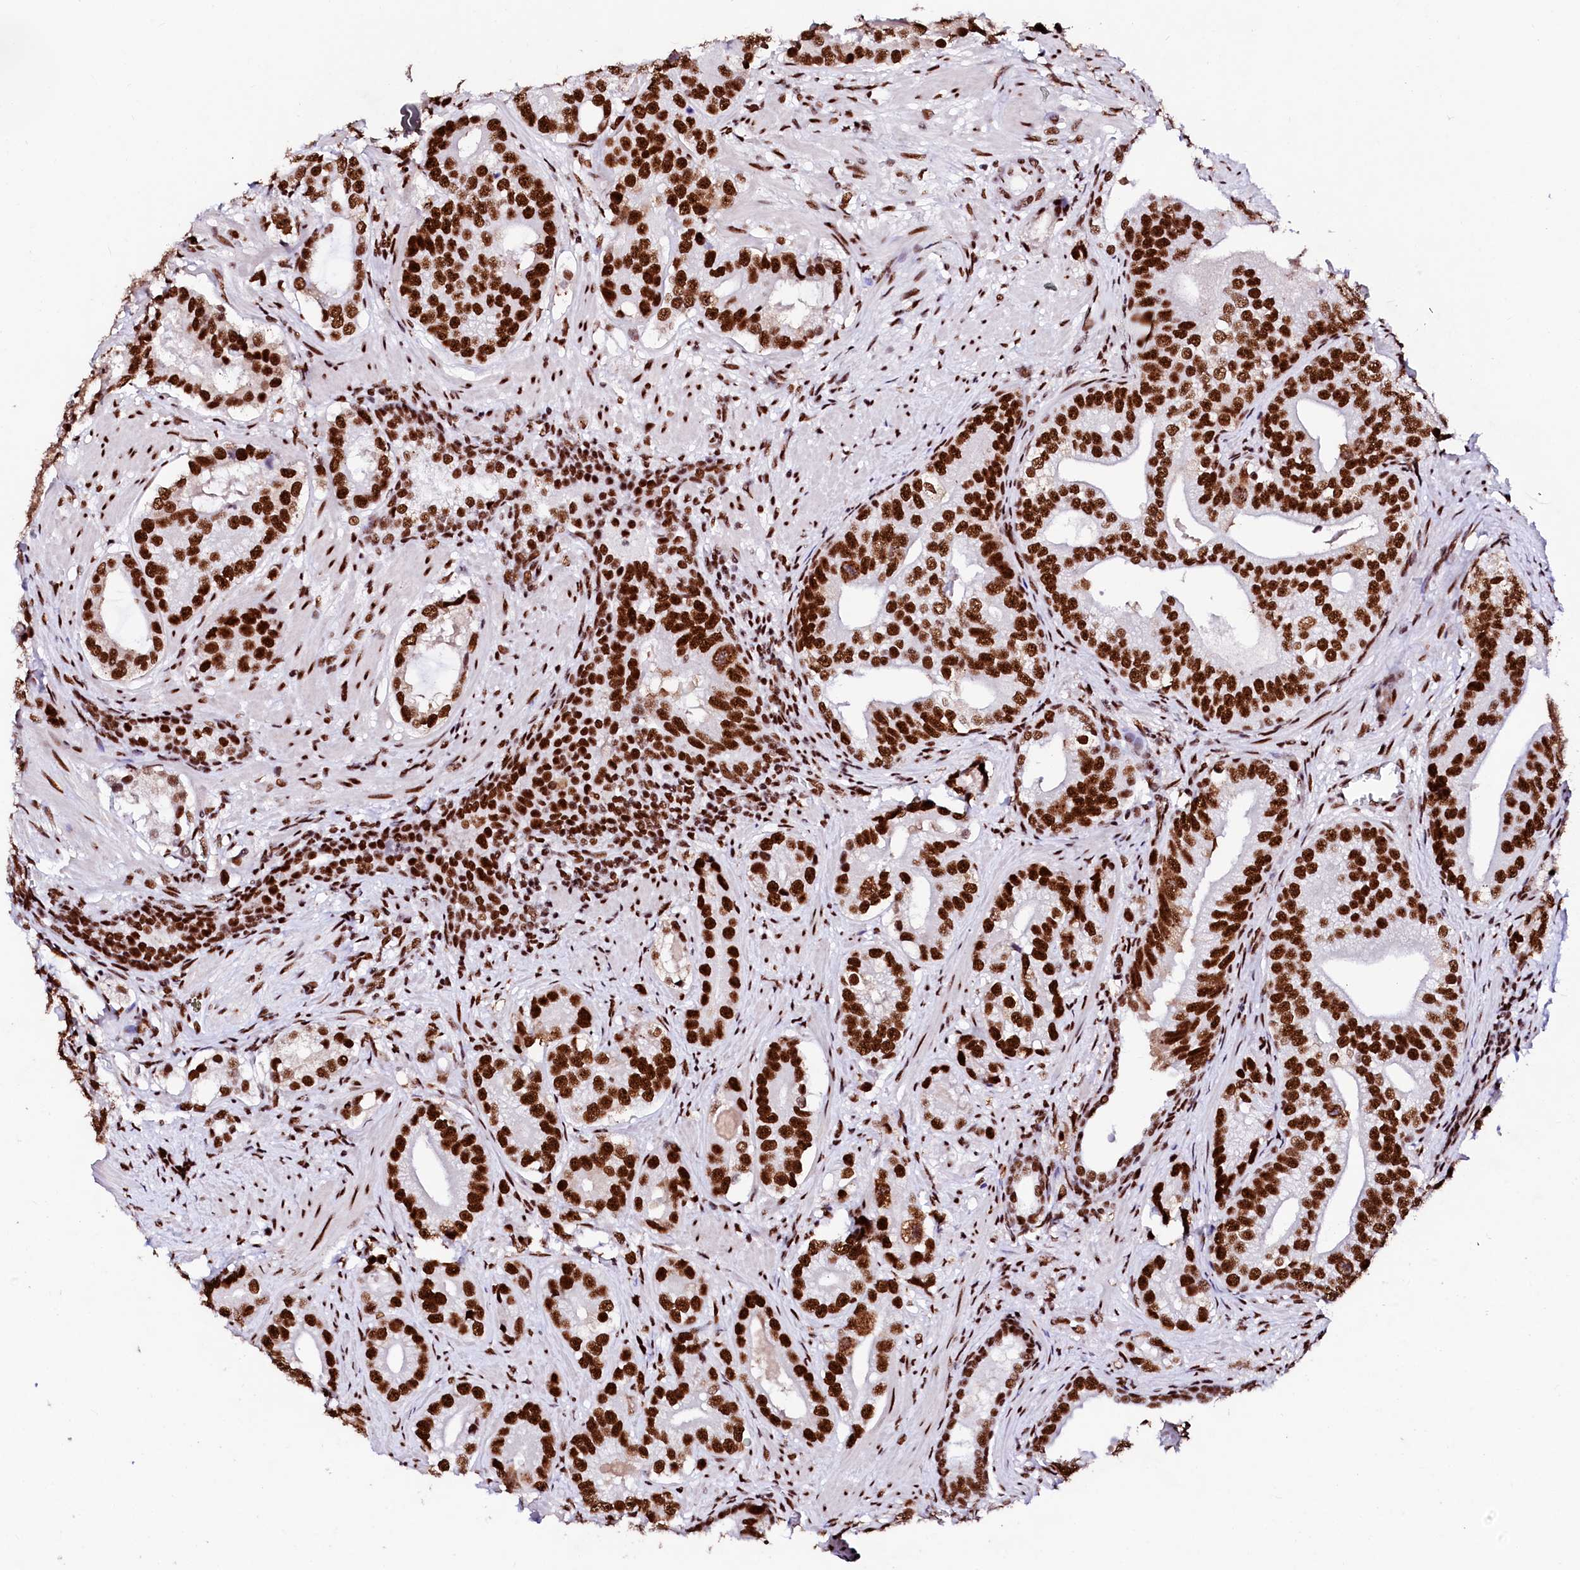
{"staining": {"intensity": "strong", "quantity": ">75%", "location": "nuclear"}, "tissue": "prostate cancer", "cell_type": "Tumor cells", "image_type": "cancer", "snomed": [{"axis": "morphology", "description": "Adenocarcinoma, High grade"}, {"axis": "topography", "description": "Prostate"}], "caption": "Immunohistochemistry (IHC) photomicrograph of neoplastic tissue: adenocarcinoma (high-grade) (prostate) stained using immunohistochemistry exhibits high levels of strong protein expression localized specifically in the nuclear of tumor cells, appearing as a nuclear brown color.", "gene": "CPSF6", "patient": {"sex": "male", "age": 75}}